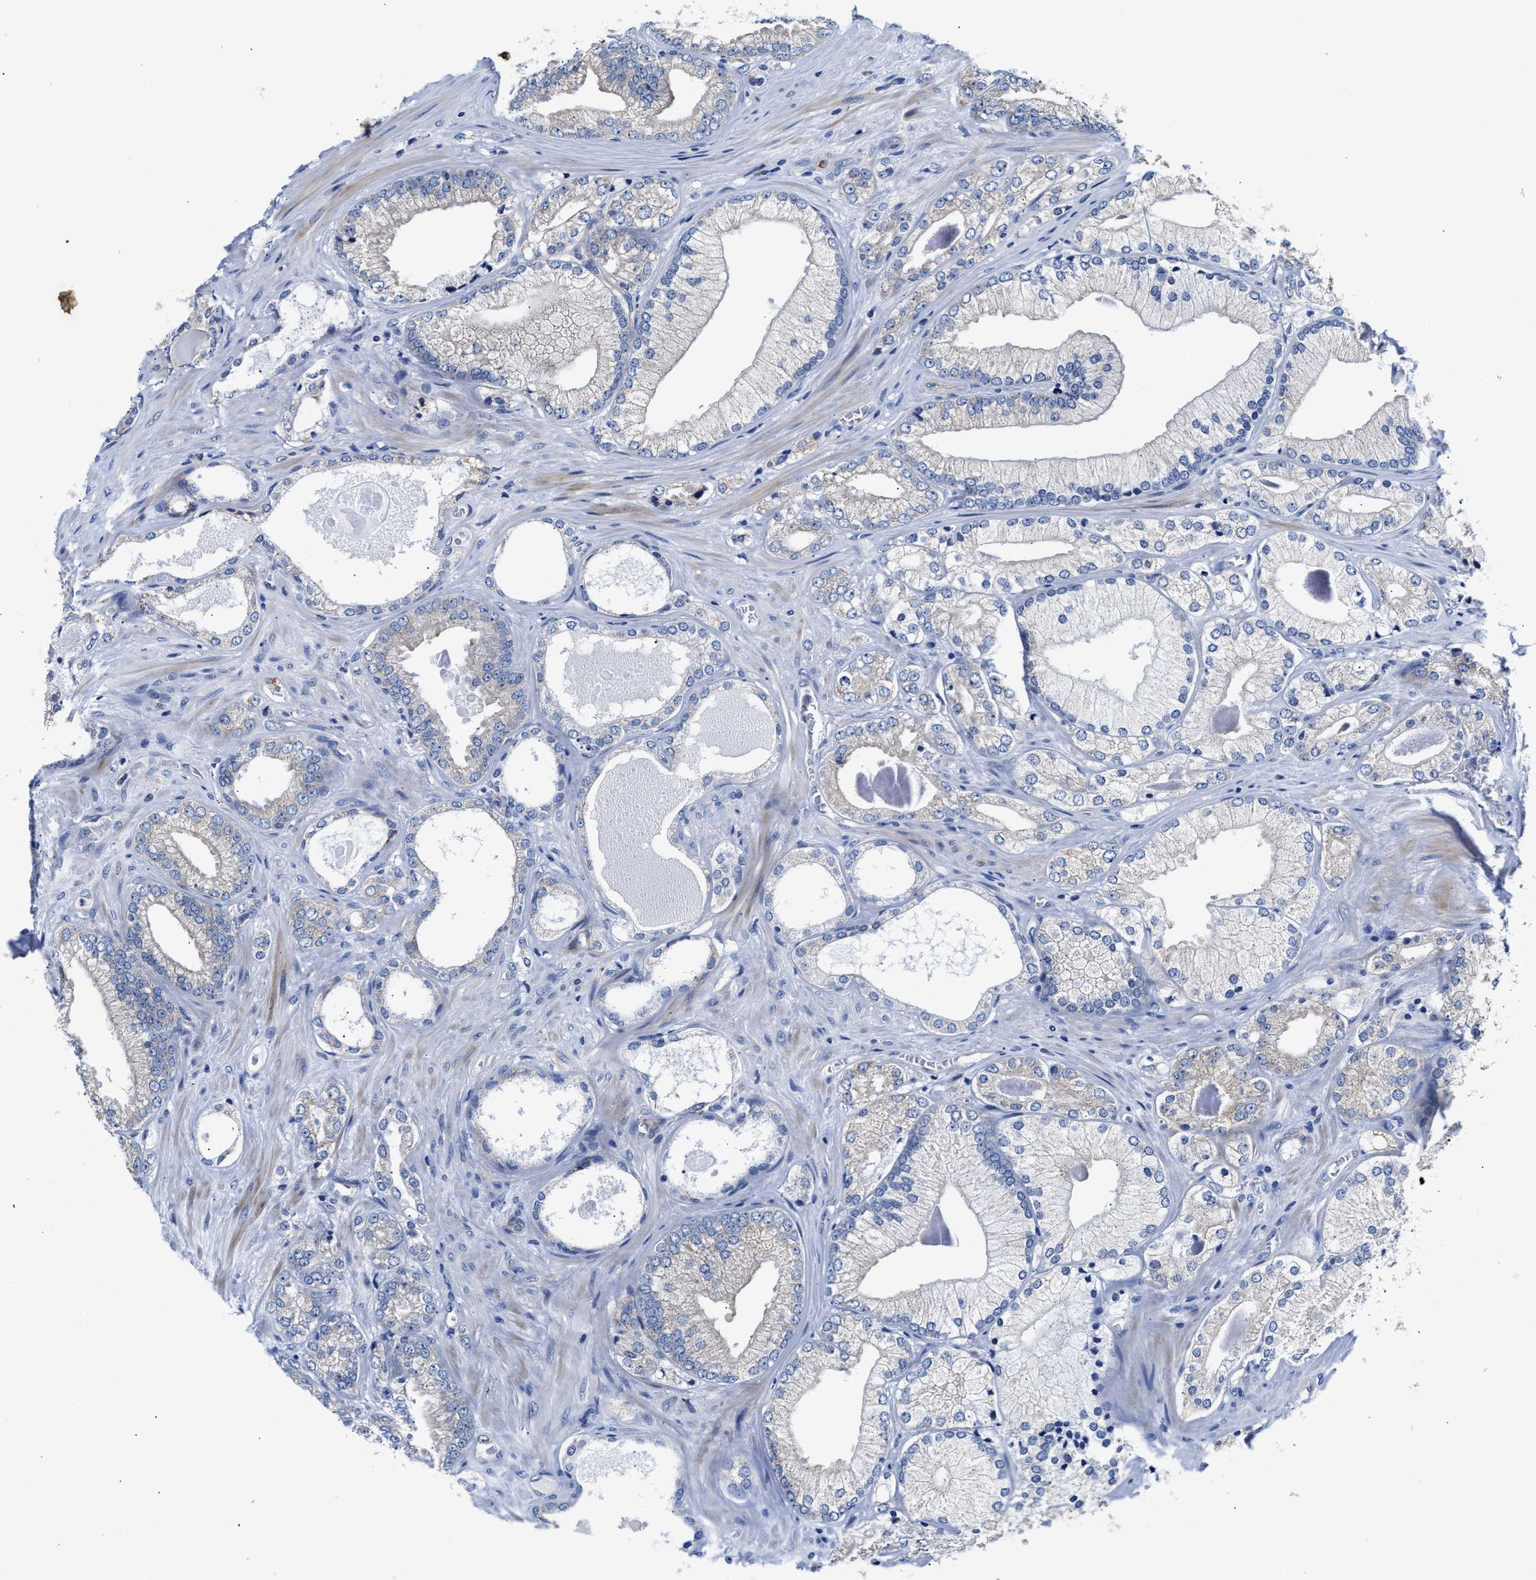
{"staining": {"intensity": "negative", "quantity": "none", "location": "none"}, "tissue": "prostate cancer", "cell_type": "Tumor cells", "image_type": "cancer", "snomed": [{"axis": "morphology", "description": "Adenocarcinoma, Low grade"}, {"axis": "topography", "description": "Prostate"}], "caption": "There is no significant staining in tumor cells of low-grade adenocarcinoma (prostate).", "gene": "ACADVL", "patient": {"sex": "male", "age": 65}}